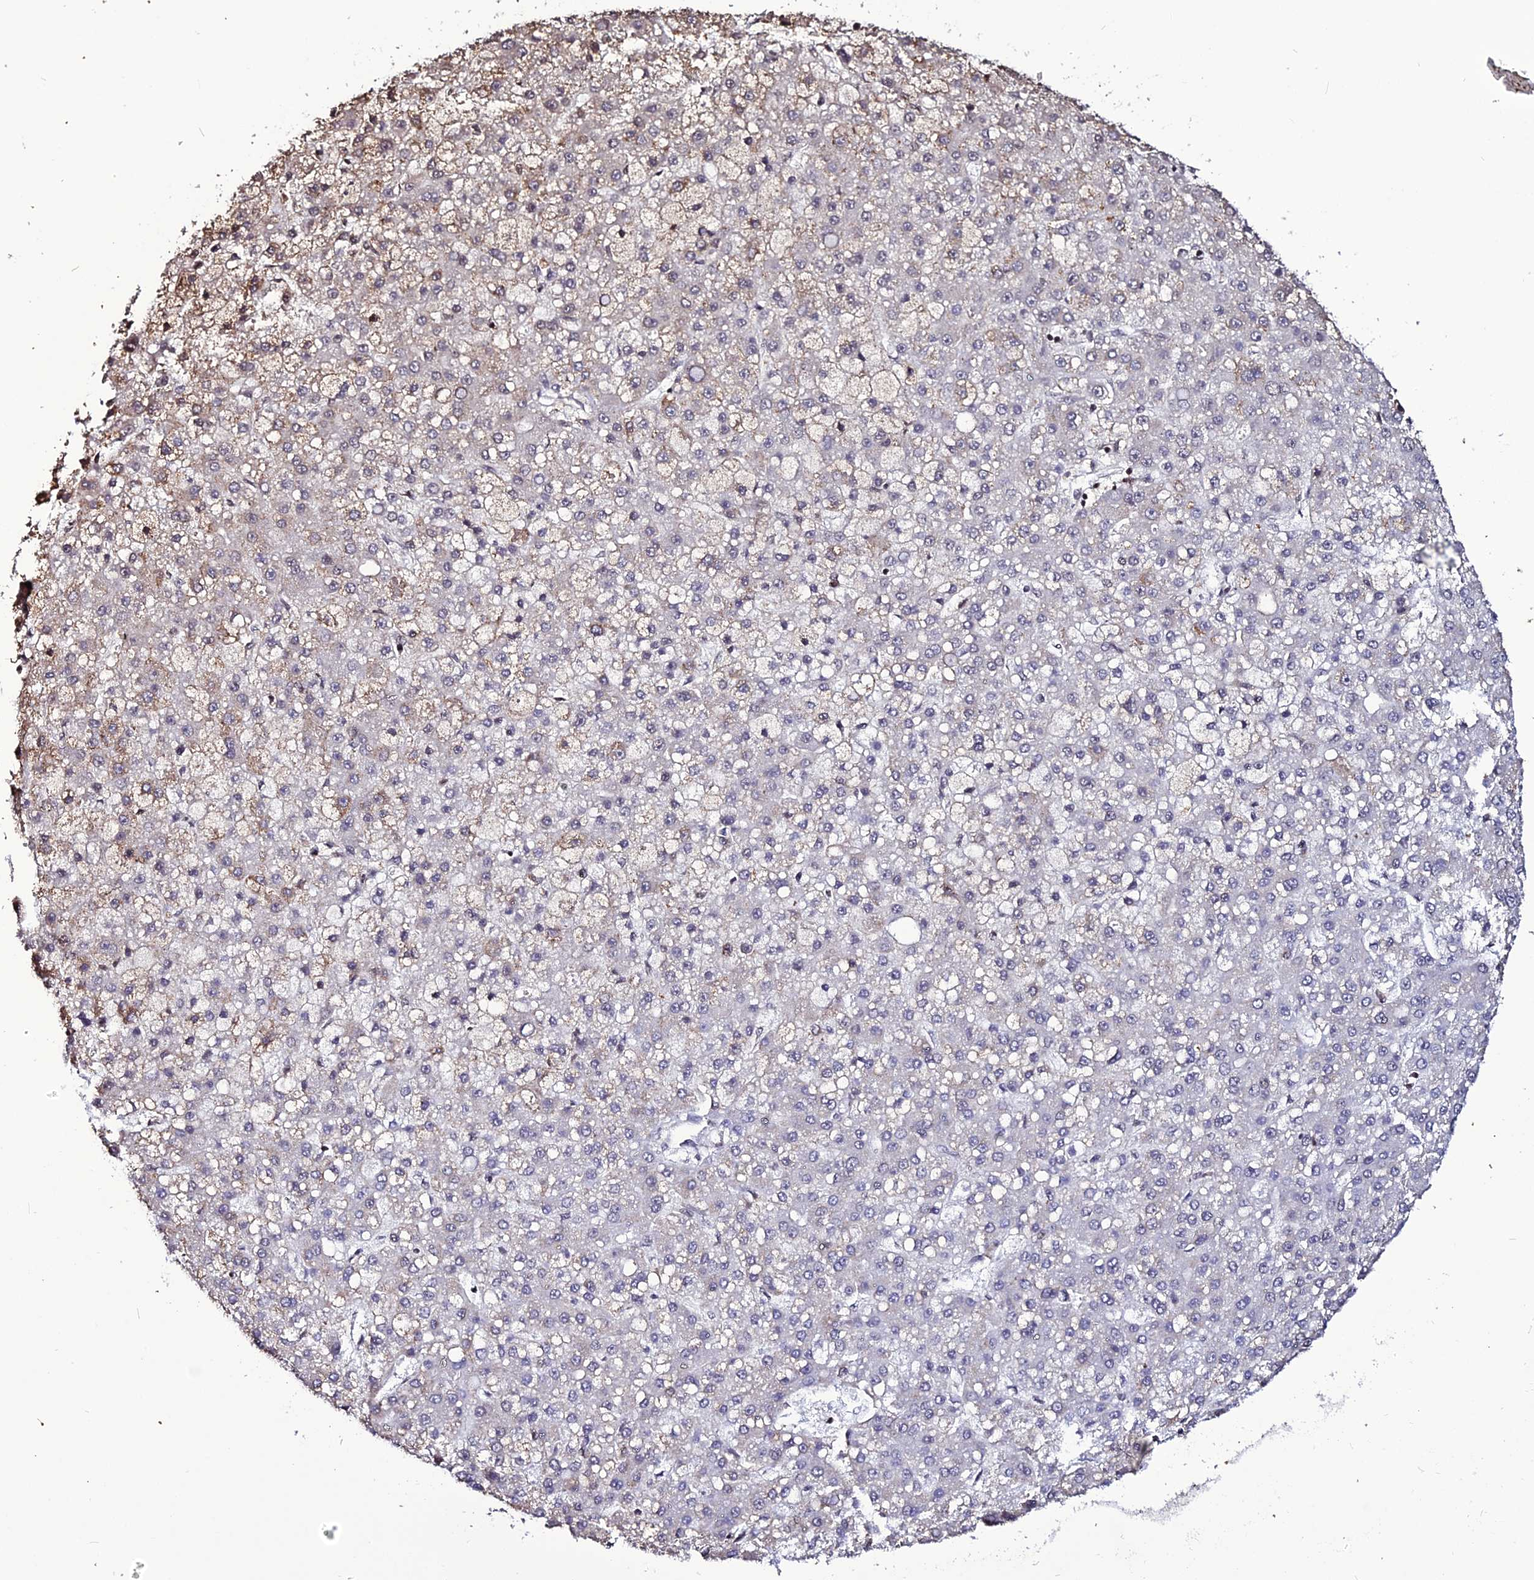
{"staining": {"intensity": "weak", "quantity": "<25%", "location": "cytoplasmic/membranous"}, "tissue": "liver cancer", "cell_type": "Tumor cells", "image_type": "cancer", "snomed": [{"axis": "morphology", "description": "Carcinoma, Hepatocellular, NOS"}, {"axis": "topography", "description": "Liver"}], "caption": "Liver hepatocellular carcinoma was stained to show a protein in brown. There is no significant positivity in tumor cells. (DAB immunohistochemistry, high magnification).", "gene": "MACROH2A2", "patient": {"sex": "male", "age": 67}}